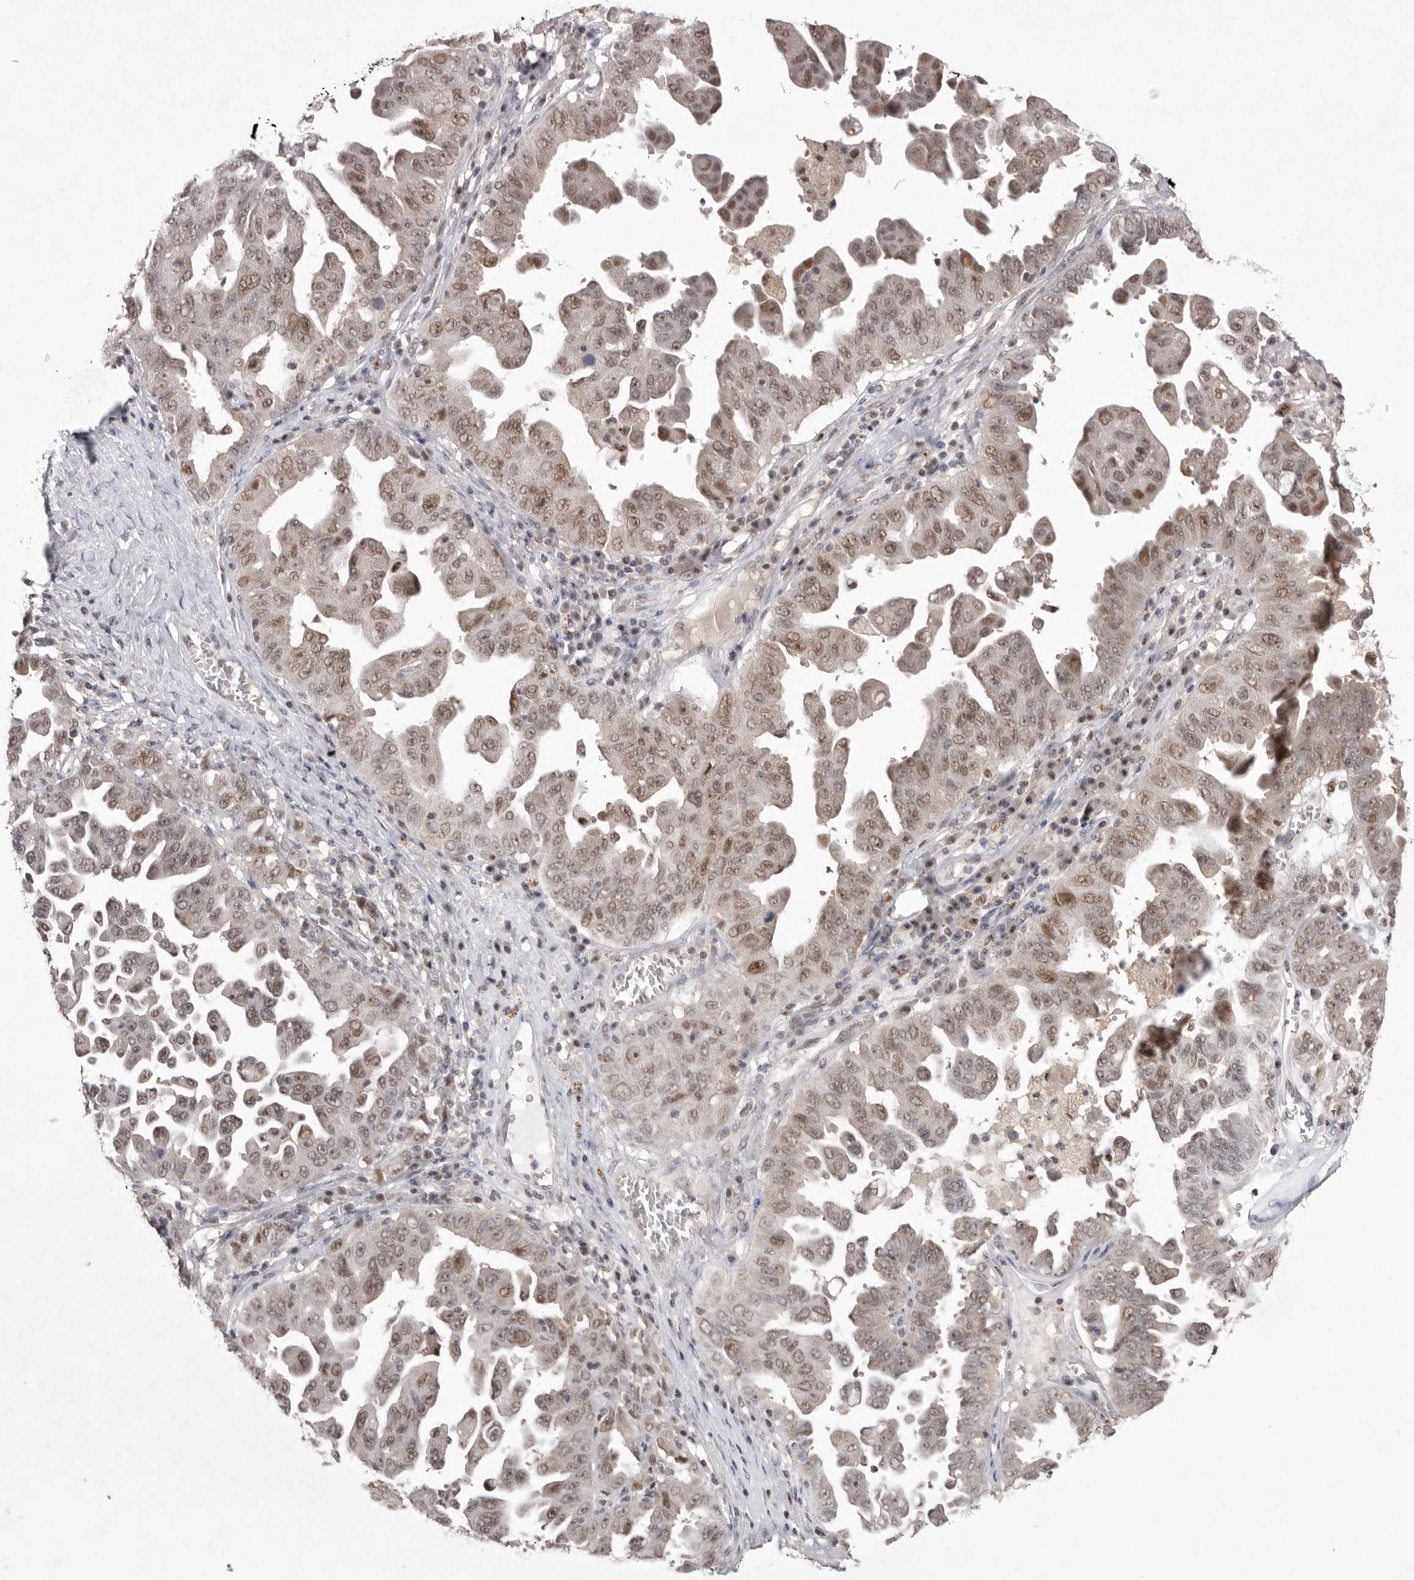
{"staining": {"intensity": "moderate", "quantity": ">75%", "location": "nuclear"}, "tissue": "ovarian cancer", "cell_type": "Tumor cells", "image_type": "cancer", "snomed": [{"axis": "morphology", "description": "Carcinoma, endometroid"}, {"axis": "topography", "description": "Ovary"}], "caption": "Immunohistochemical staining of ovarian cancer demonstrates moderate nuclear protein staining in about >75% of tumor cells. (IHC, brightfield microscopy, high magnification).", "gene": "HUS1", "patient": {"sex": "female", "age": 62}}